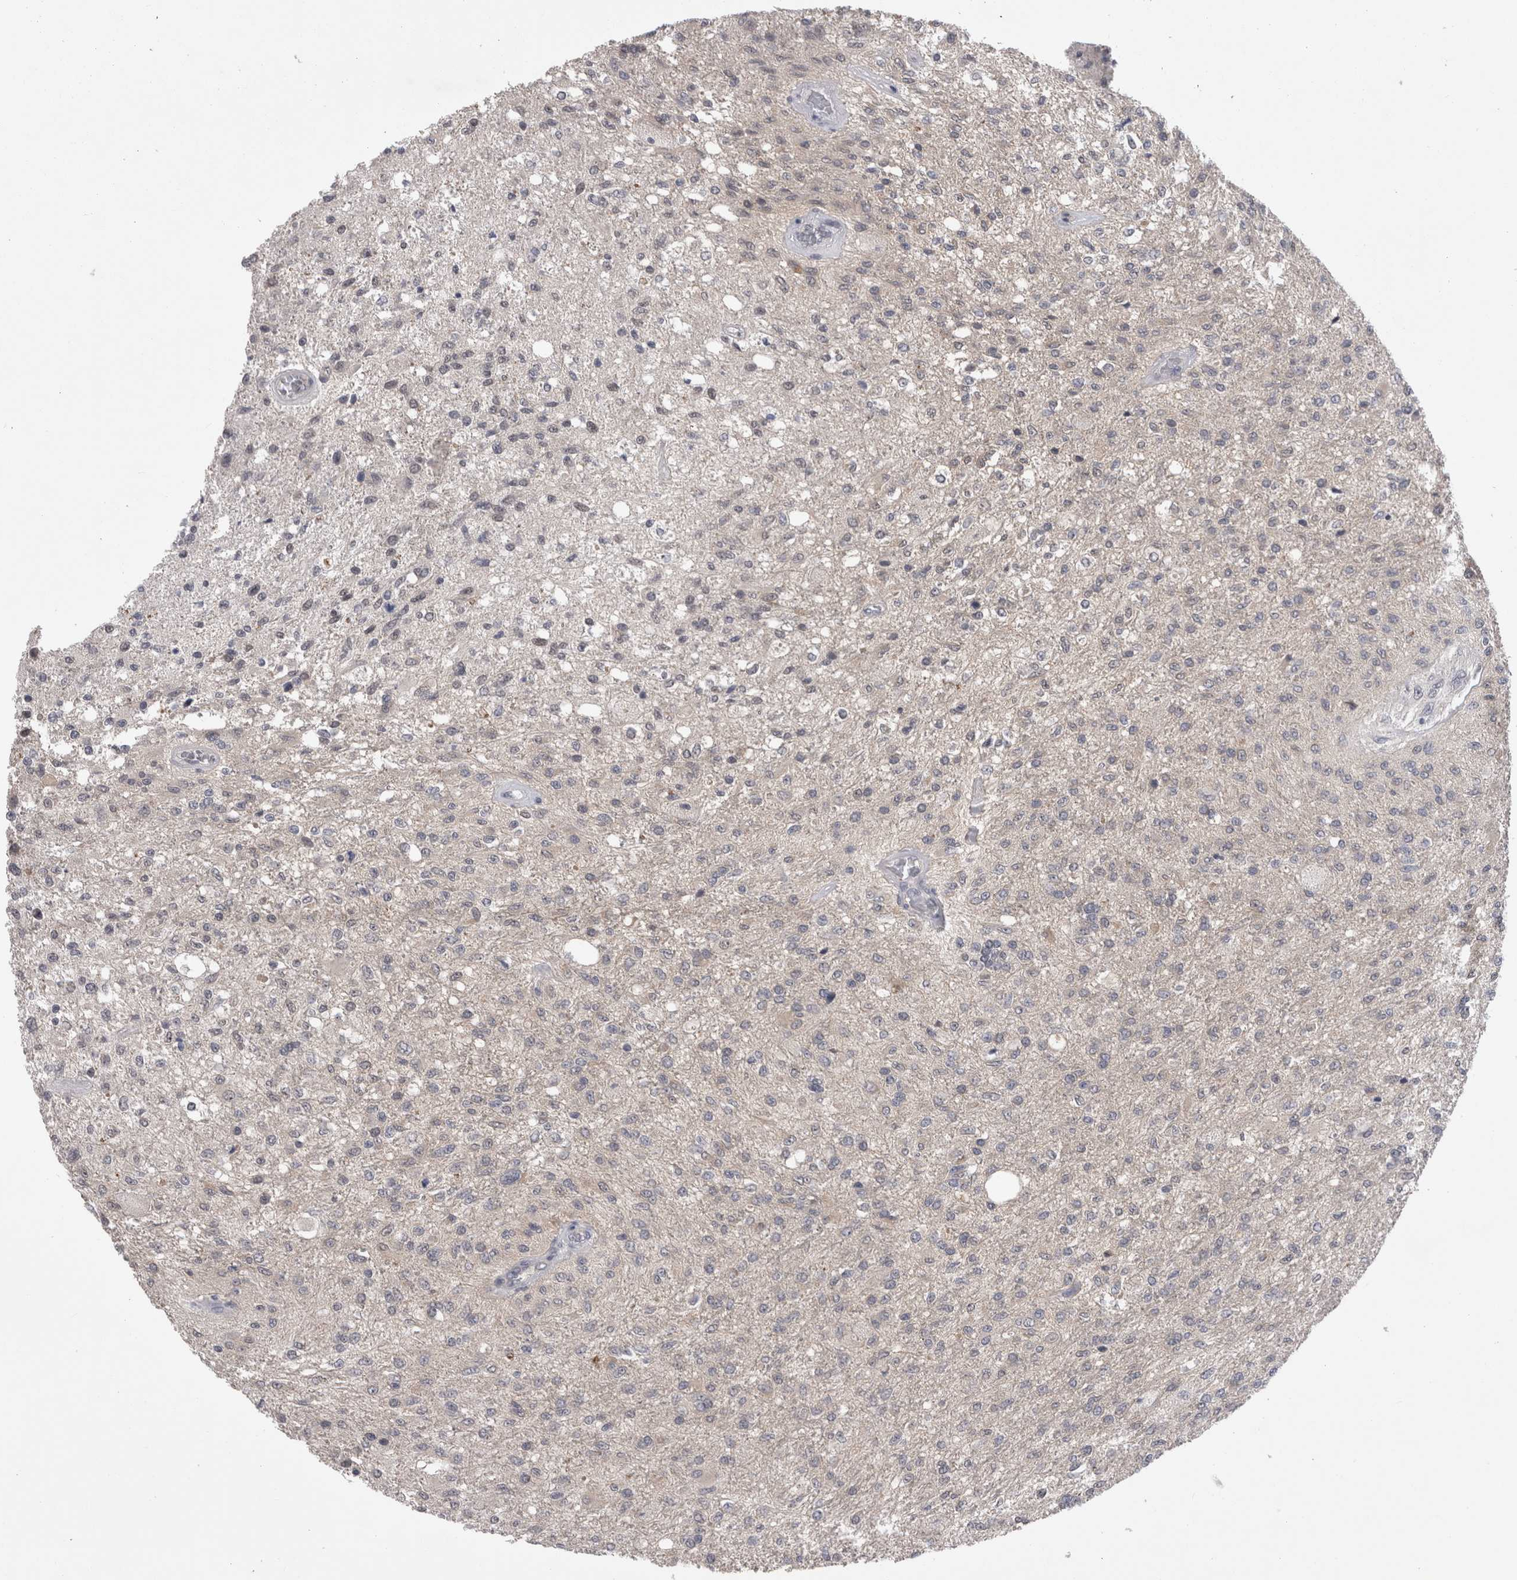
{"staining": {"intensity": "negative", "quantity": "none", "location": "none"}, "tissue": "glioma", "cell_type": "Tumor cells", "image_type": "cancer", "snomed": [{"axis": "morphology", "description": "Normal tissue, NOS"}, {"axis": "morphology", "description": "Glioma, malignant, High grade"}, {"axis": "topography", "description": "Cerebral cortex"}], "caption": "IHC of high-grade glioma (malignant) exhibits no expression in tumor cells.", "gene": "ZNF341", "patient": {"sex": "male", "age": 77}}